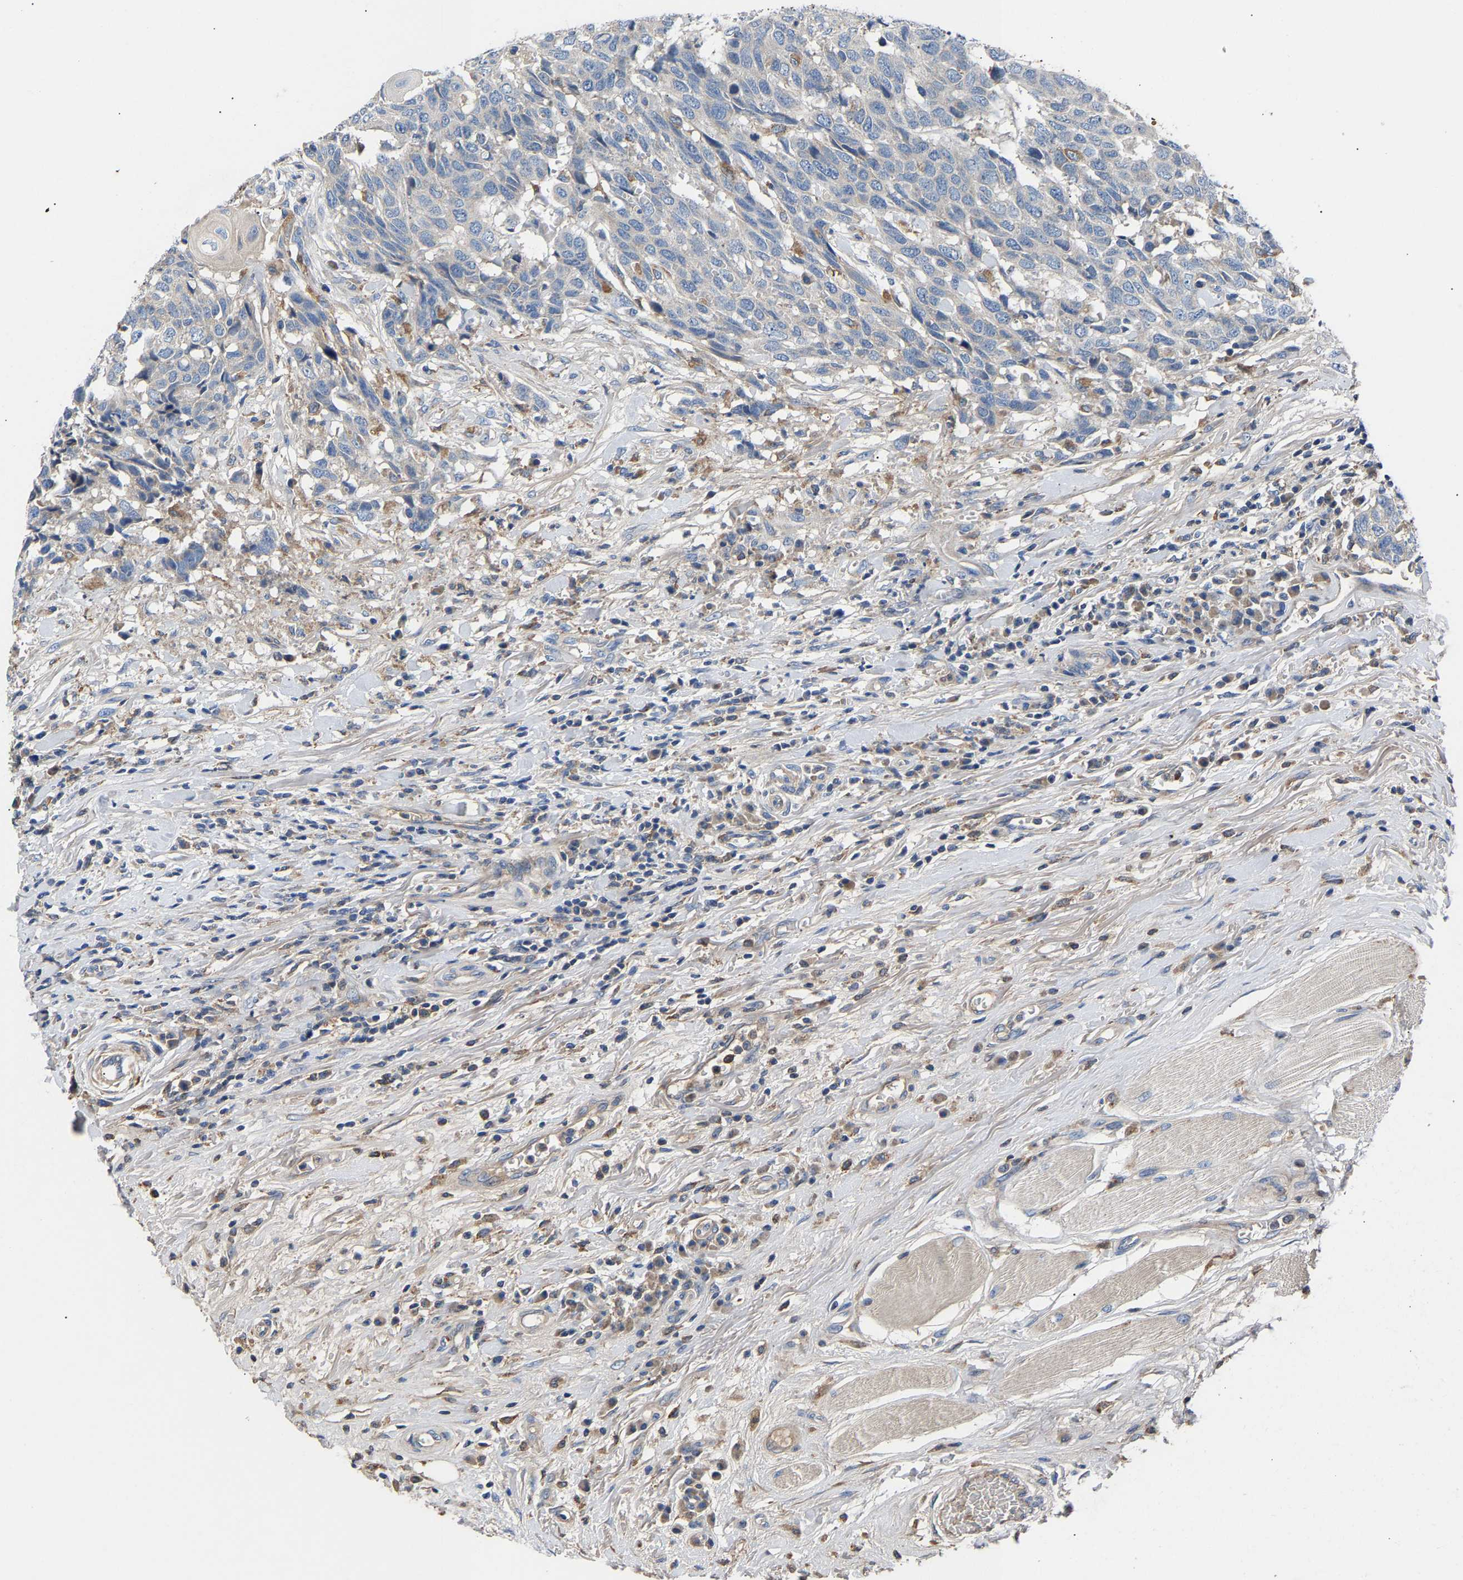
{"staining": {"intensity": "negative", "quantity": "none", "location": "none"}, "tissue": "head and neck cancer", "cell_type": "Tumor cells", "image_type": "cancer", "snomed": [{"axis": "morphology", "description": "Squamous cell carcinoma, NOS"}, {"axis": "topography", "description": "Head-Neck"}], "caption": "Immunohistochemical staining of head and neck cancer reveals no significant positivity in tumor cells. The staining was performed using DAB (3,3'-diaminobenzidine) to visualize the protein expression in brown, while the nuclei were stained in blue with hematoxylin (Magnification: 20x).", "gene": "CCDC171", "patient": {"sex": "male", "age": 66}}